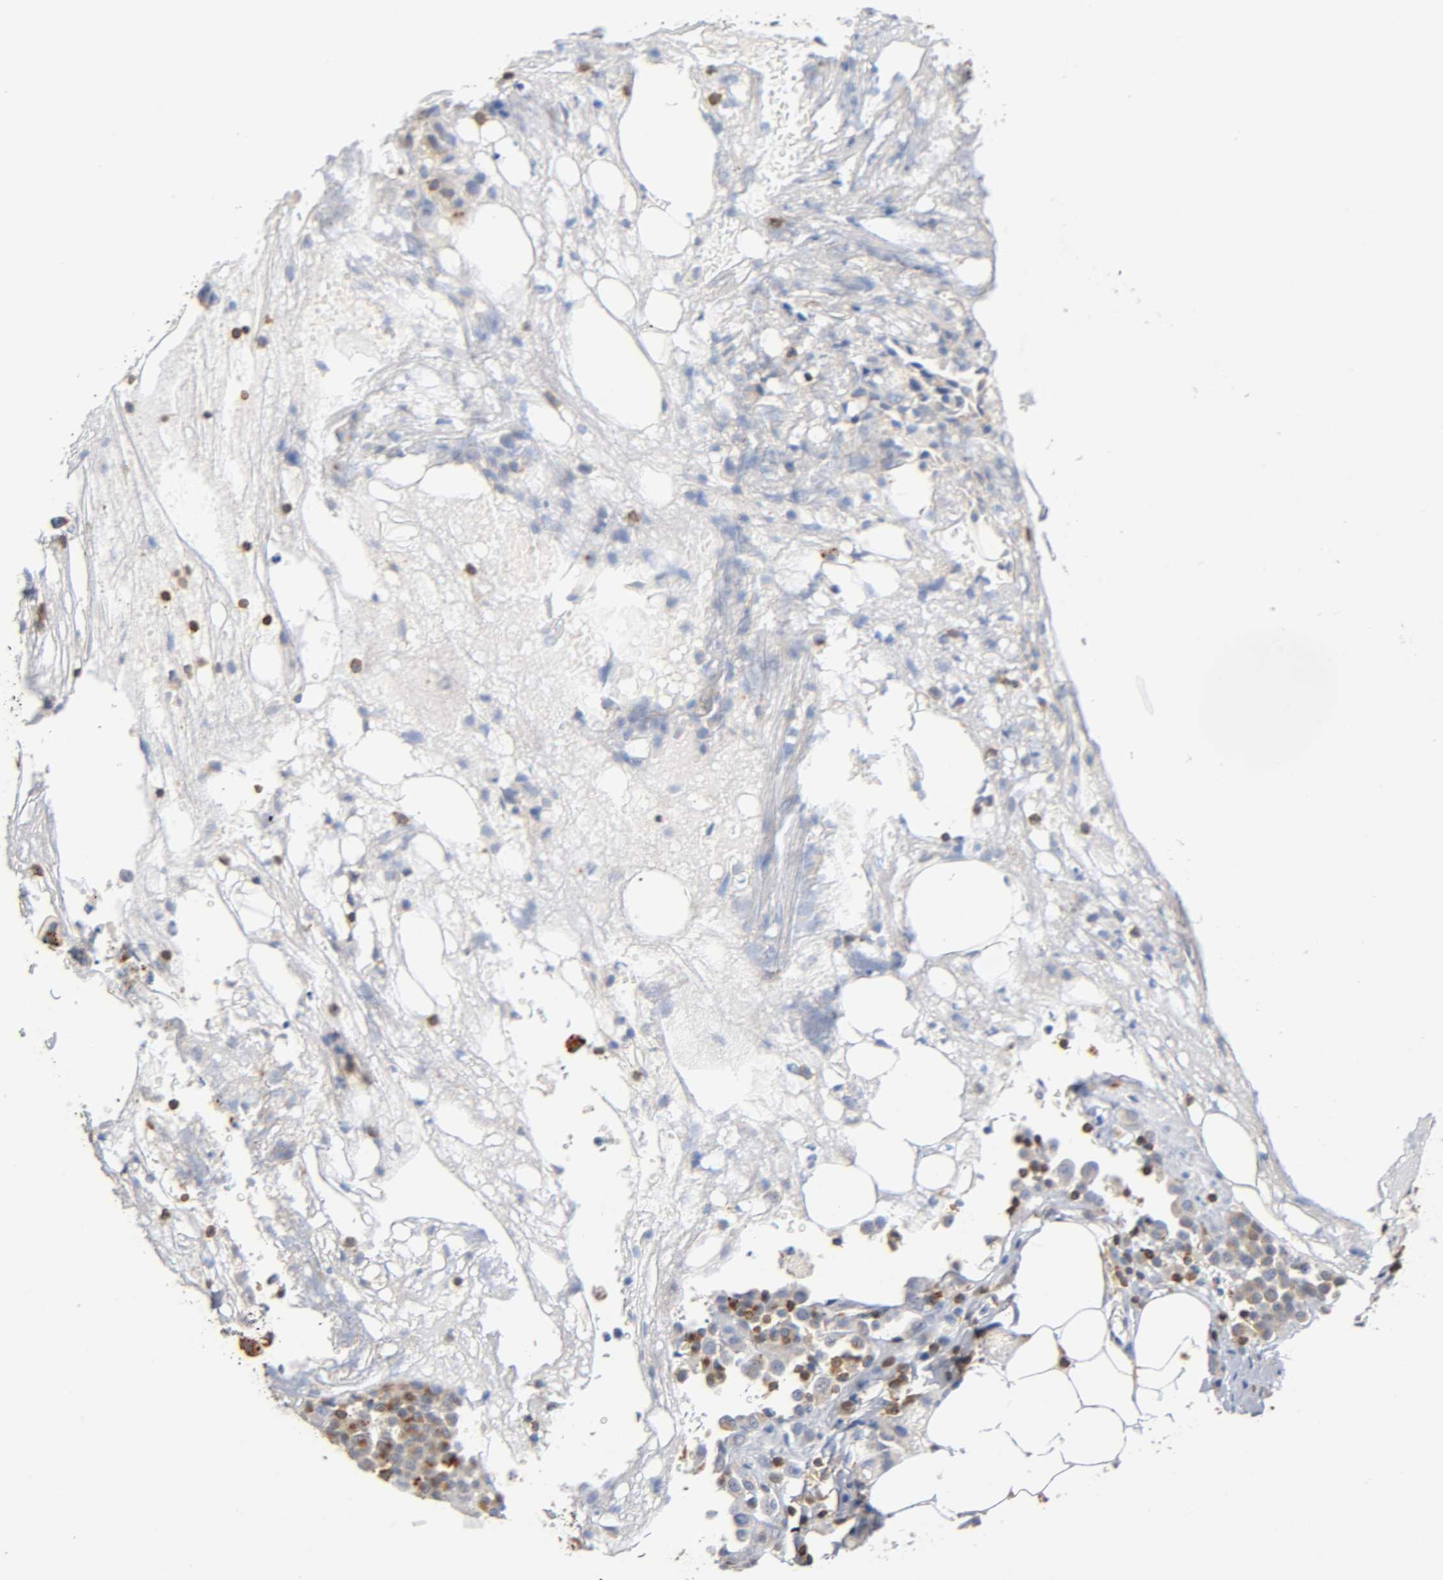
{"staining": {"intensity": "weak", "quantity": "25%-75%", "location": "cytoplasmic/membranous"}, "tissue": "colorectal cancer", "cell_type": "Tumor cells", "image_type": "cancer", "snomed": [{"axis": "morphology", "description": "Adenocarcinoma, NOS"}, {"axis": "topography", "description": "Colon"}], "caption": "Protein analysis of colorectal adenocarcinoma tissue exhibits weak cytoplasmic/membranous staining in about 25%-75% of tumor cells. (Brightfield microscopy of DAB IHC at high magnification).", "gene": "UCKL1", "patient": {"sex": "female", "age": 86}}